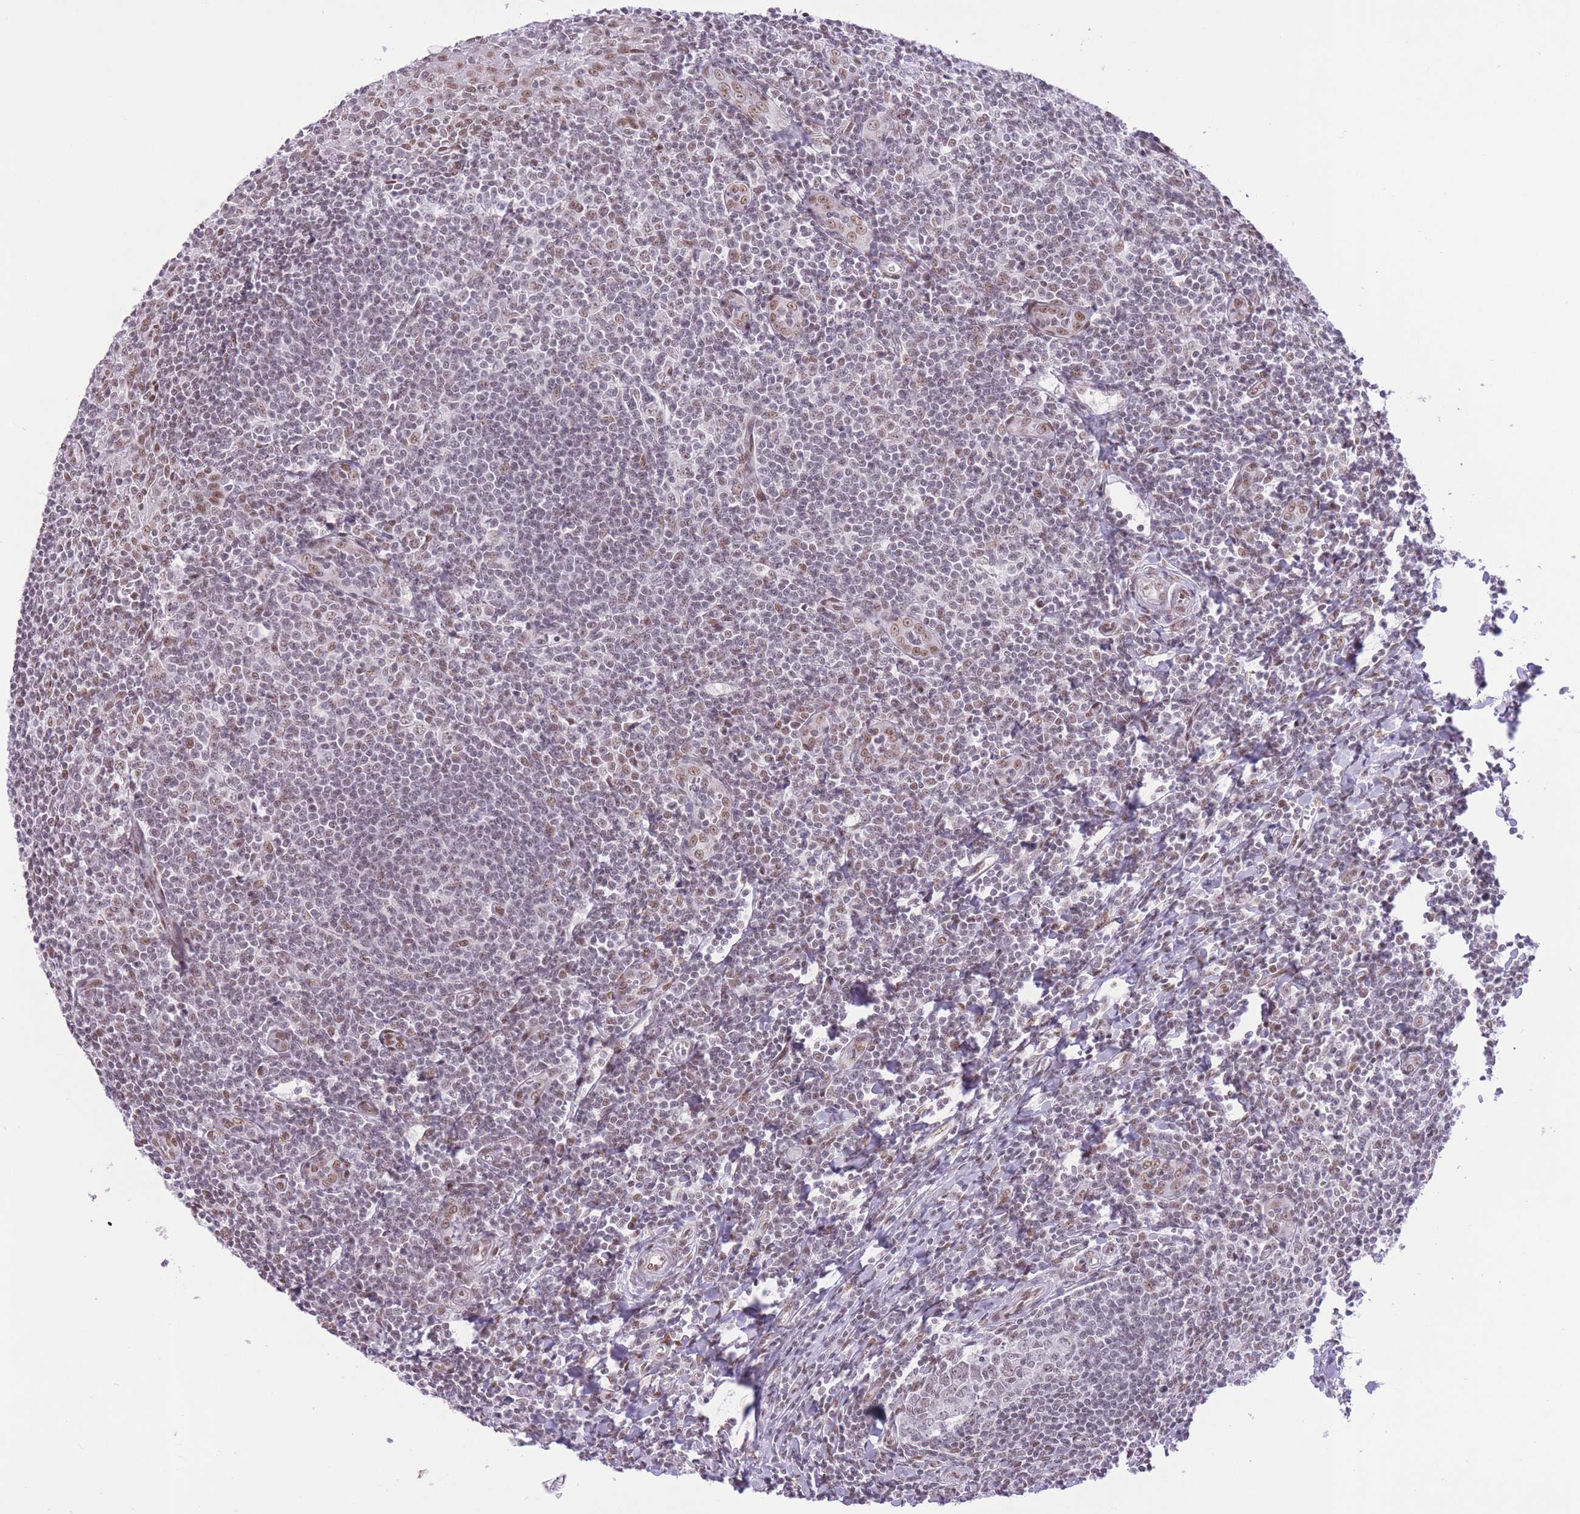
{"staining": {"intensity": "moderate", "quantity": "25%-75%", "location": "nuclear"}, "tissue": "tonsil", "cell_type": "Germinal center cells", "image_type": "normal", "snomed": [{"axis": "morphology", "description": "Normal tissue, NOS"}, {"axis": "topography", "description": "Tonsil"}], "caption": "Immunohistochemical staining of normal tonsil exhibits moderate nuclear protein positivity in about 25%-75% of germinal center cells.", "gene": "ZBED5", "patient": {"sex": "male", "age": 27}}